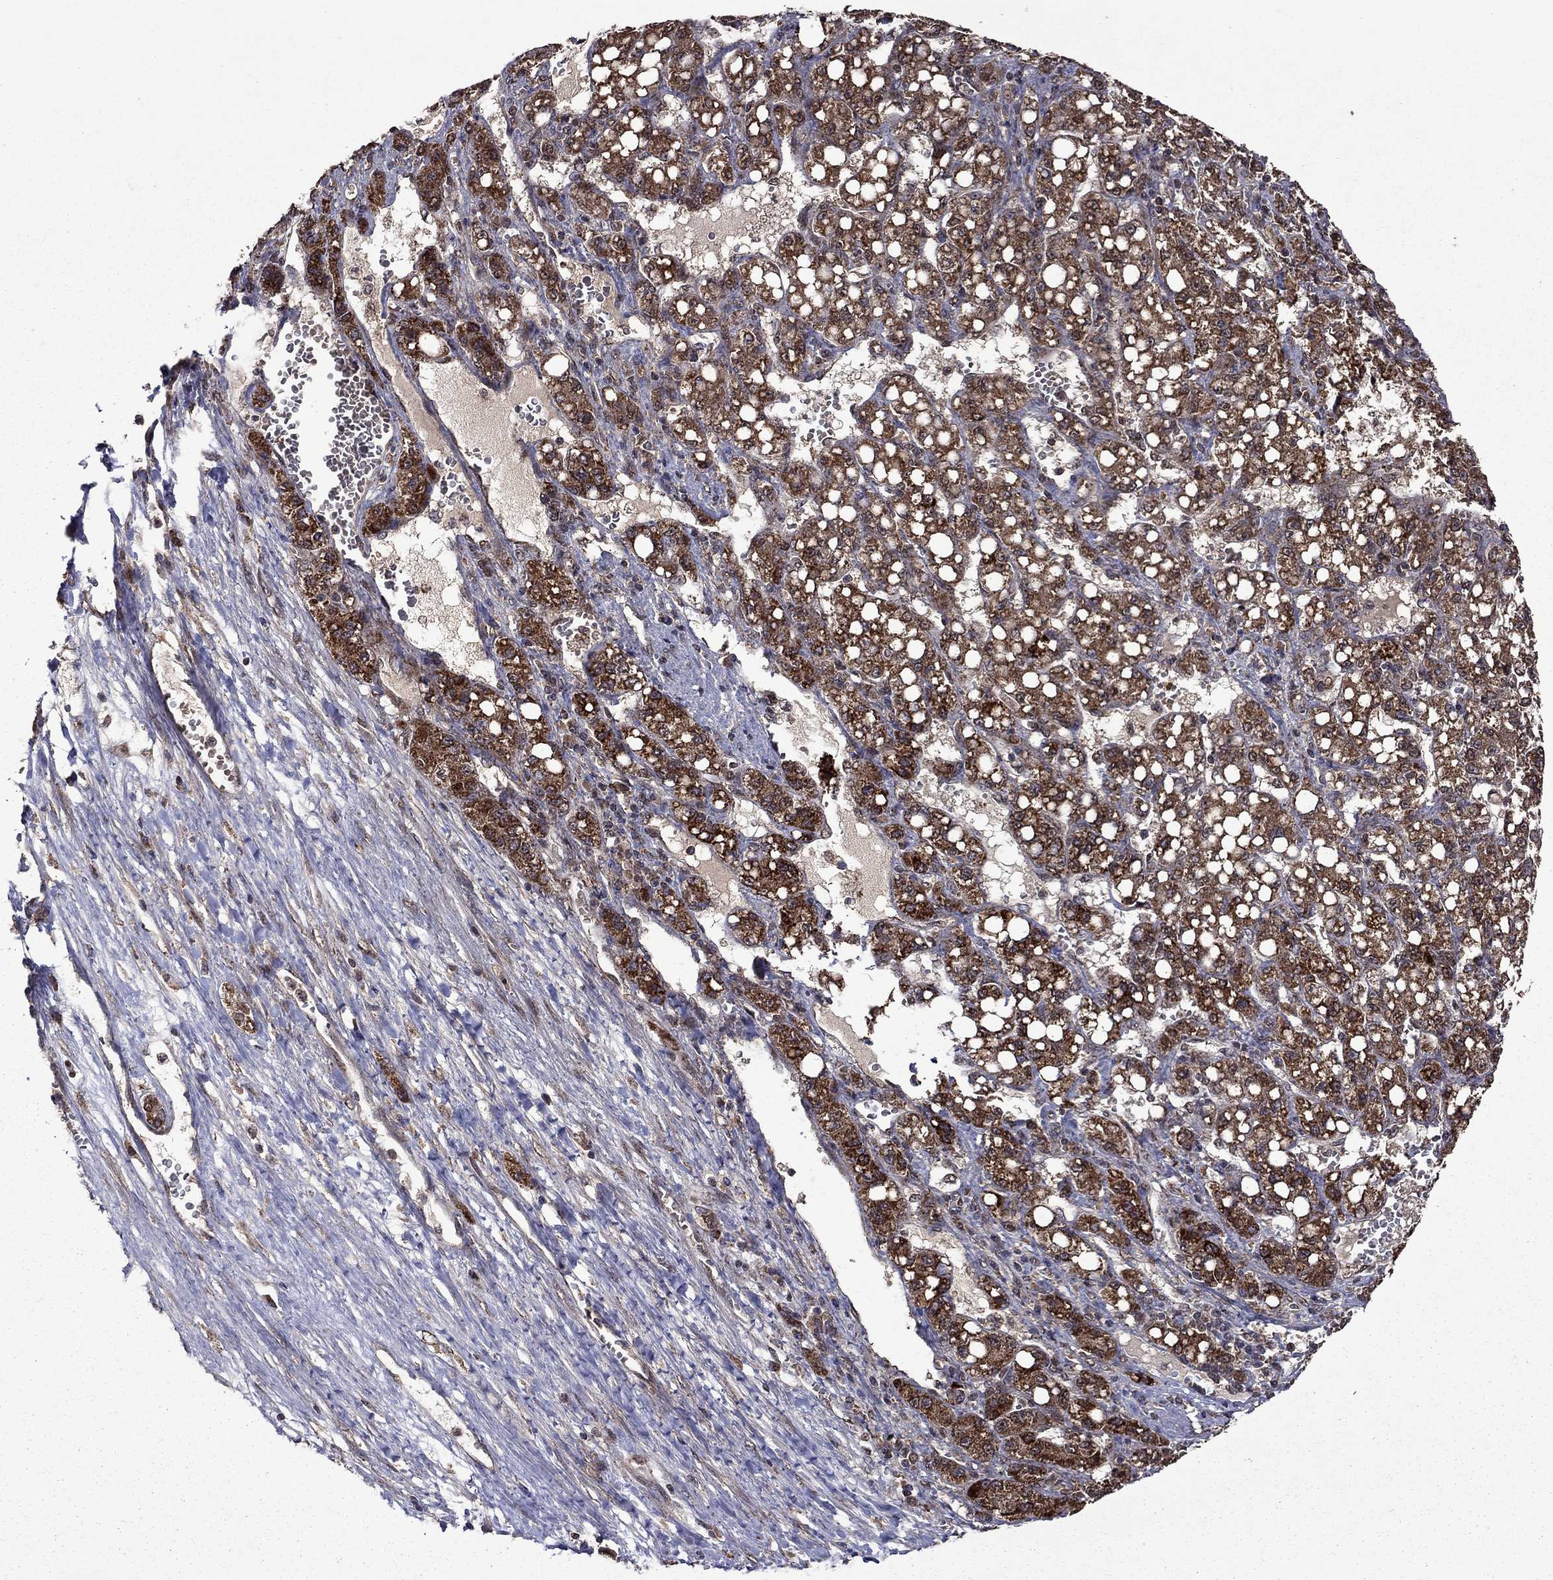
{"staining": {"intensity": "strong", "quantity": "25%-75%", "location": "cytoplasmic/membranous,nuclear"}, "tissue": "liver cancer", "cell_type": "Tumor cells", "image_type": "cancer", "snomed": [{"axis": "morphology", "description": "Carcinoma, Hepatocellular, NOS"}, {"axis": "topography", "description": "Liver"}], "caption": "Immunohistochemistry of hepatocellular carcinoma (liver) exhibits high levels of strong cytoplasmic/membranous and nuclear expression in approximately 25%-75% of tumor cells. (brown staining indicates protein expression, while blue staining denotes nuclei).", "gene": "ITM2B", "patient": {"sex": "female", "age": 65}}